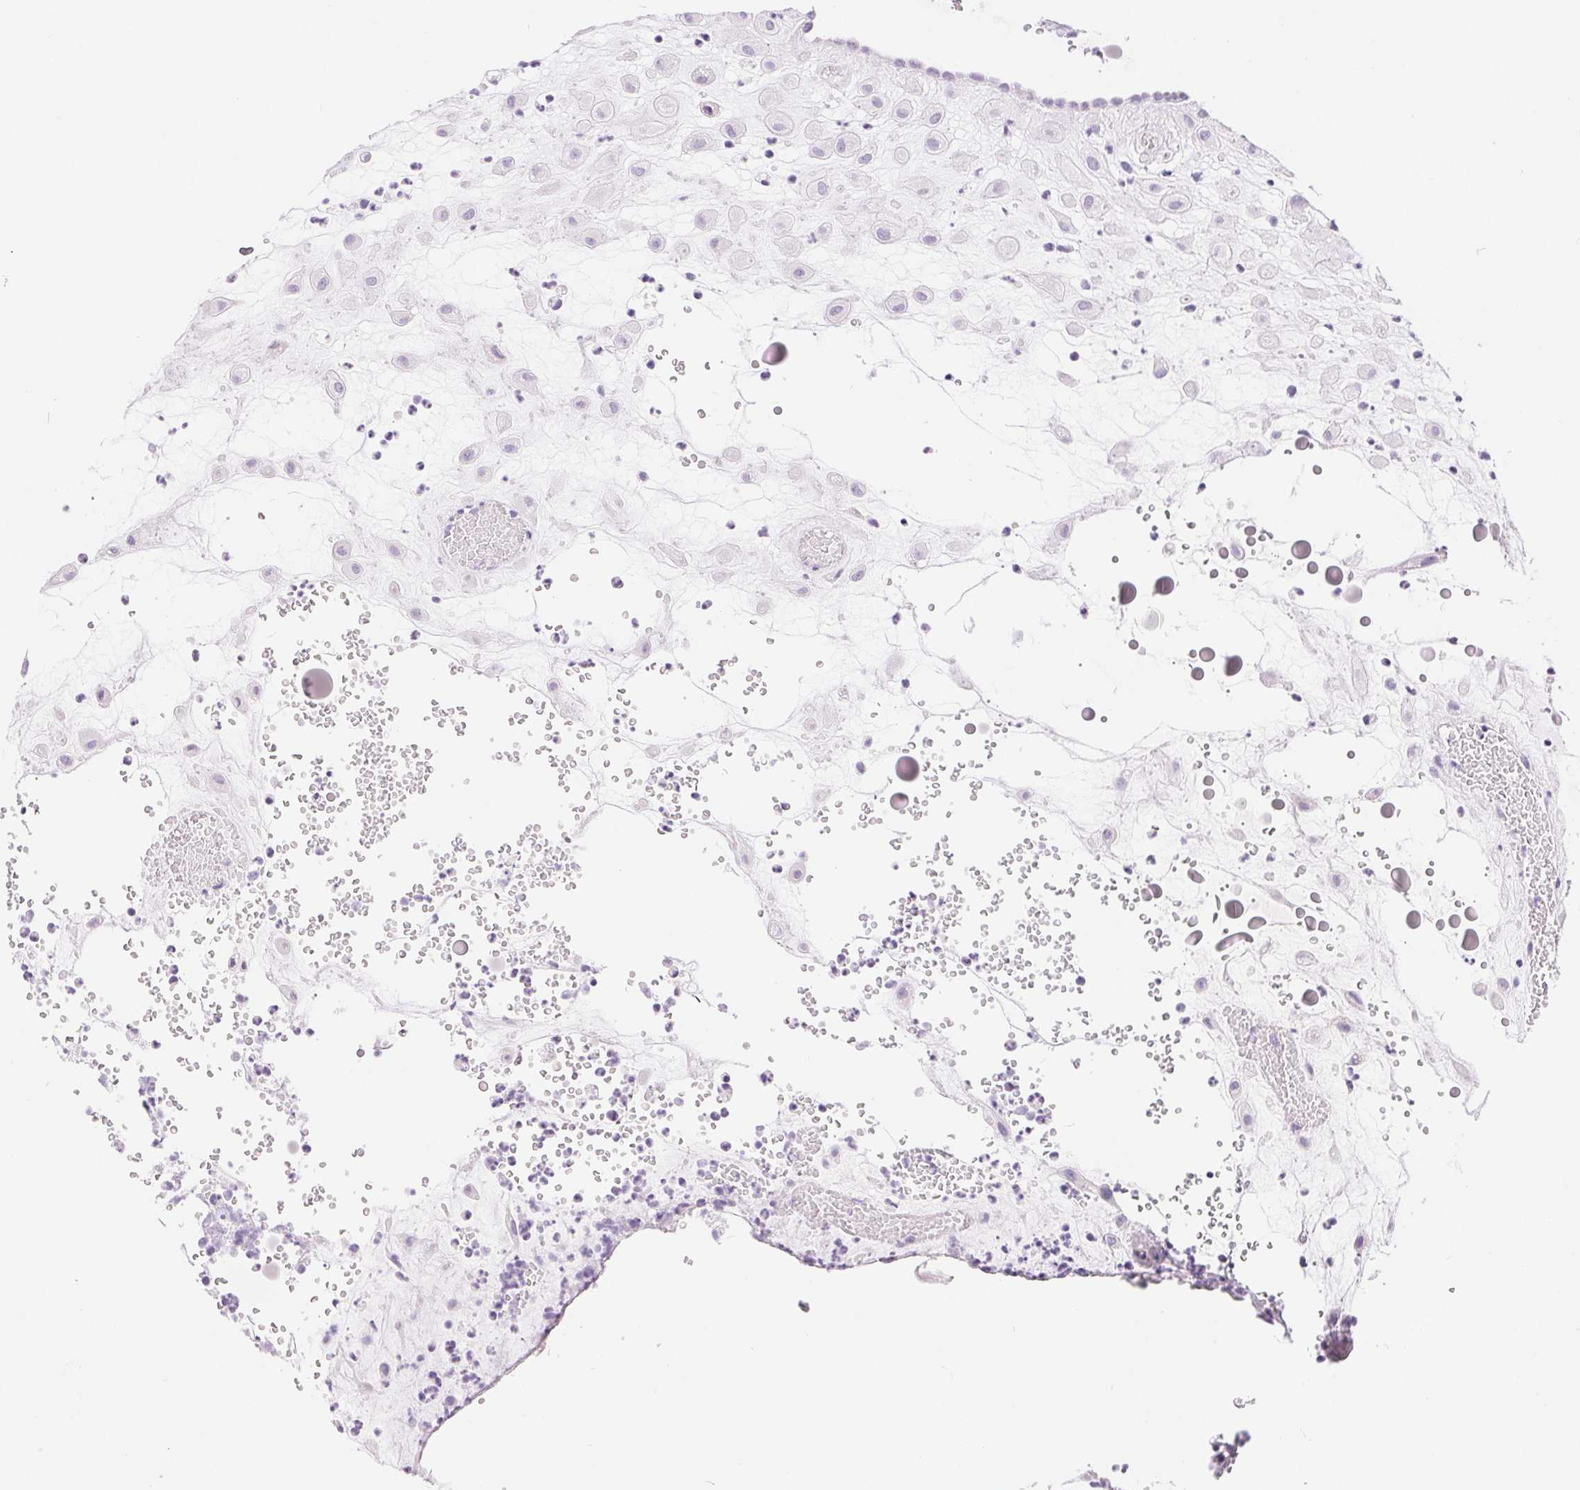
{"staining": {"intensity": "negative", "quantity": "none", "location": "none"}, "tissue": "placenta", "cell_type": "Decidual cells", "image_type": "normal", "snomed": [{"axis": "morphology", "description": "Normal tissue, NOS"}, {"axis": "topography", "description": "Placenta"}], "caption": "DAB (3,3'-diaminobenzidine) immunohistochemical staining of unremarkable human placenta reveals no significant positivity in decidual cells.", "gene": "XDH", "patient": {"sex": "female", "age": 24}}